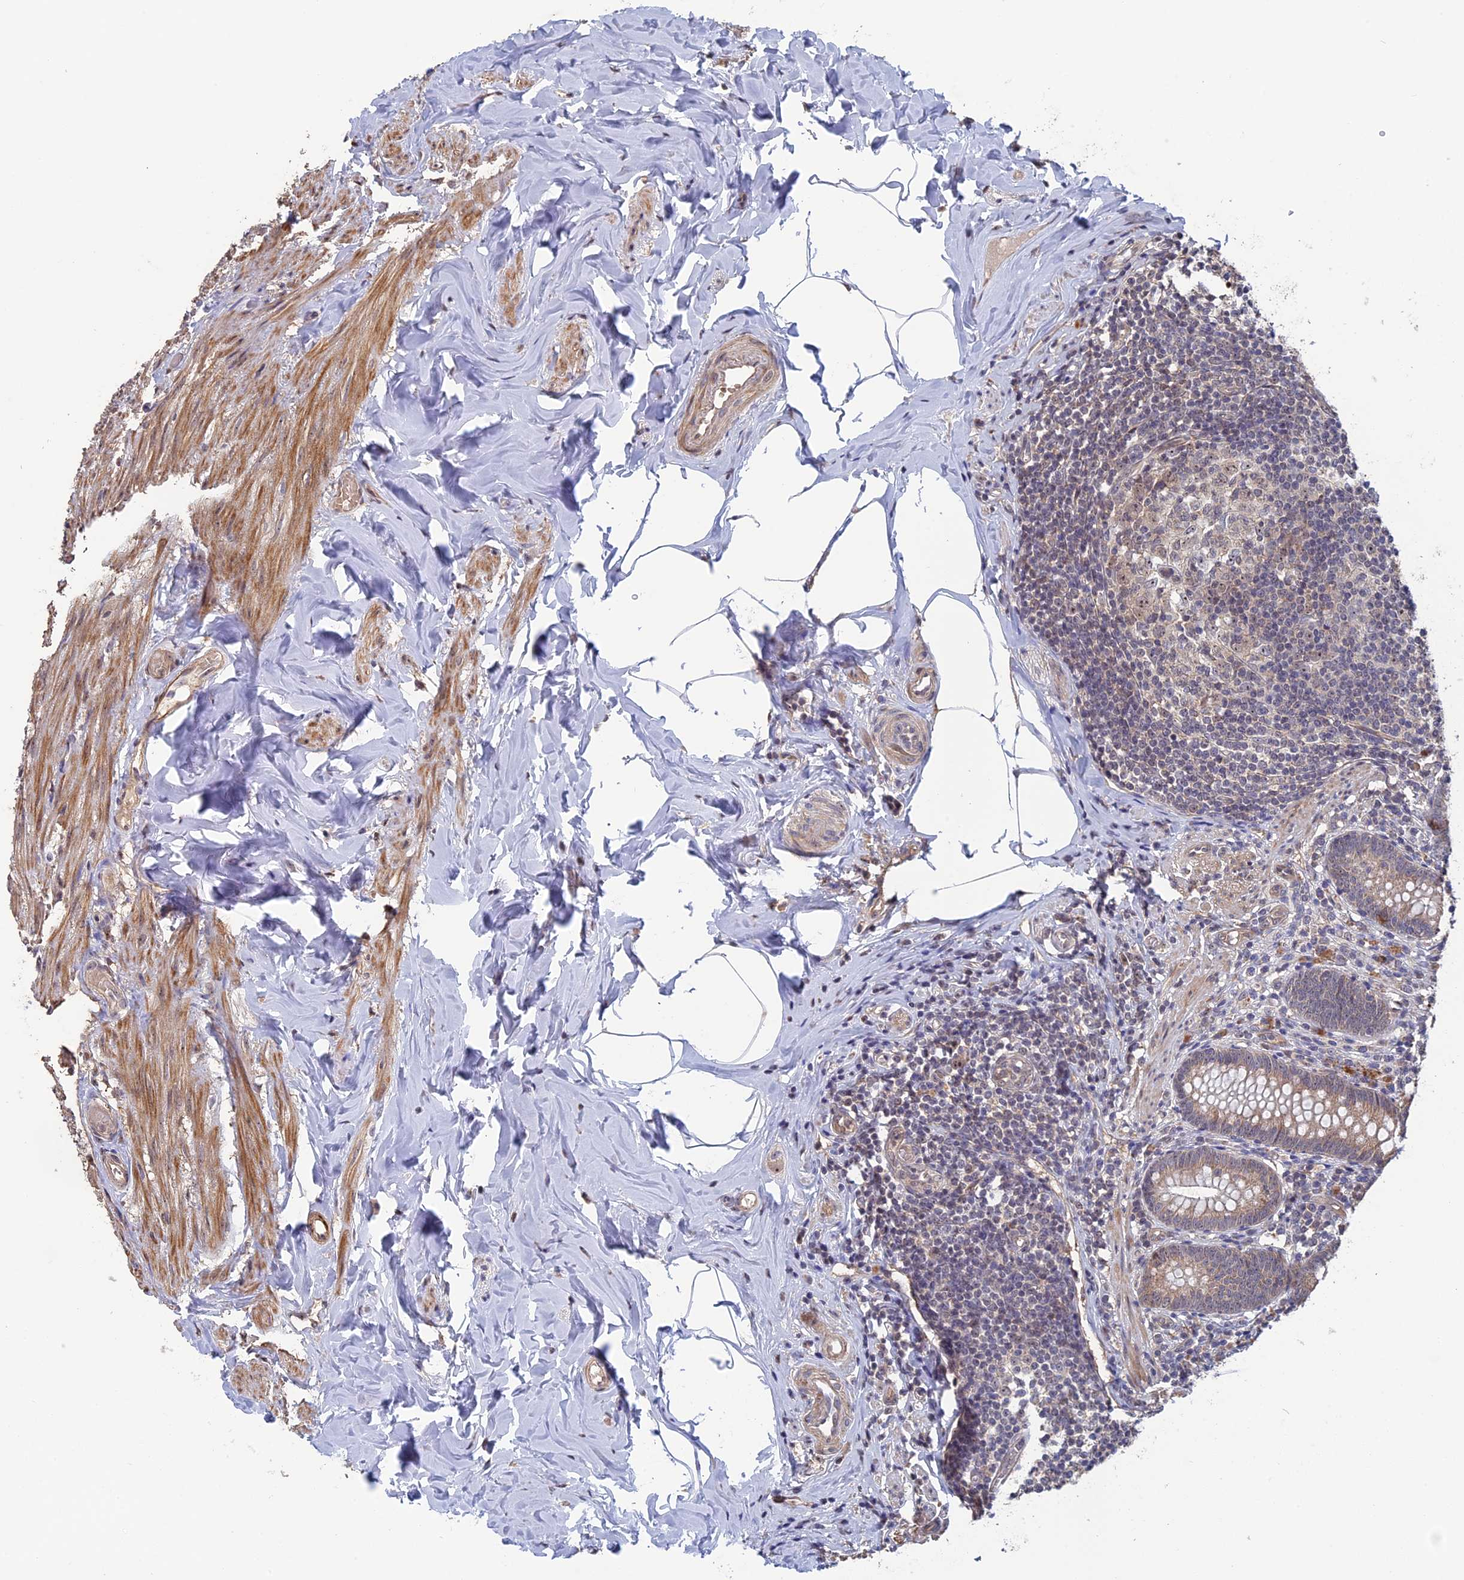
{"staining": {"intensity": "moderate", "quantity": "25%-75%", "location": "cytoplasmic/membranous,nuclear"}, "tissue": "appendix", "cell_type": "Glandular cells", "image_type": "normal", "snomed": [{"axis": "morphology", "description": "Normal tissue, NOS"}, {"axis": "topography", "description": "Appendix"}], "caption": "Protein staining displays moderate cytoplasmic/membranous,nuclear expression in about 25%-75% of glandular cells in benign appendix.", "gene": "FAM98C", "patient": {"sex": "male", "age": 55}}